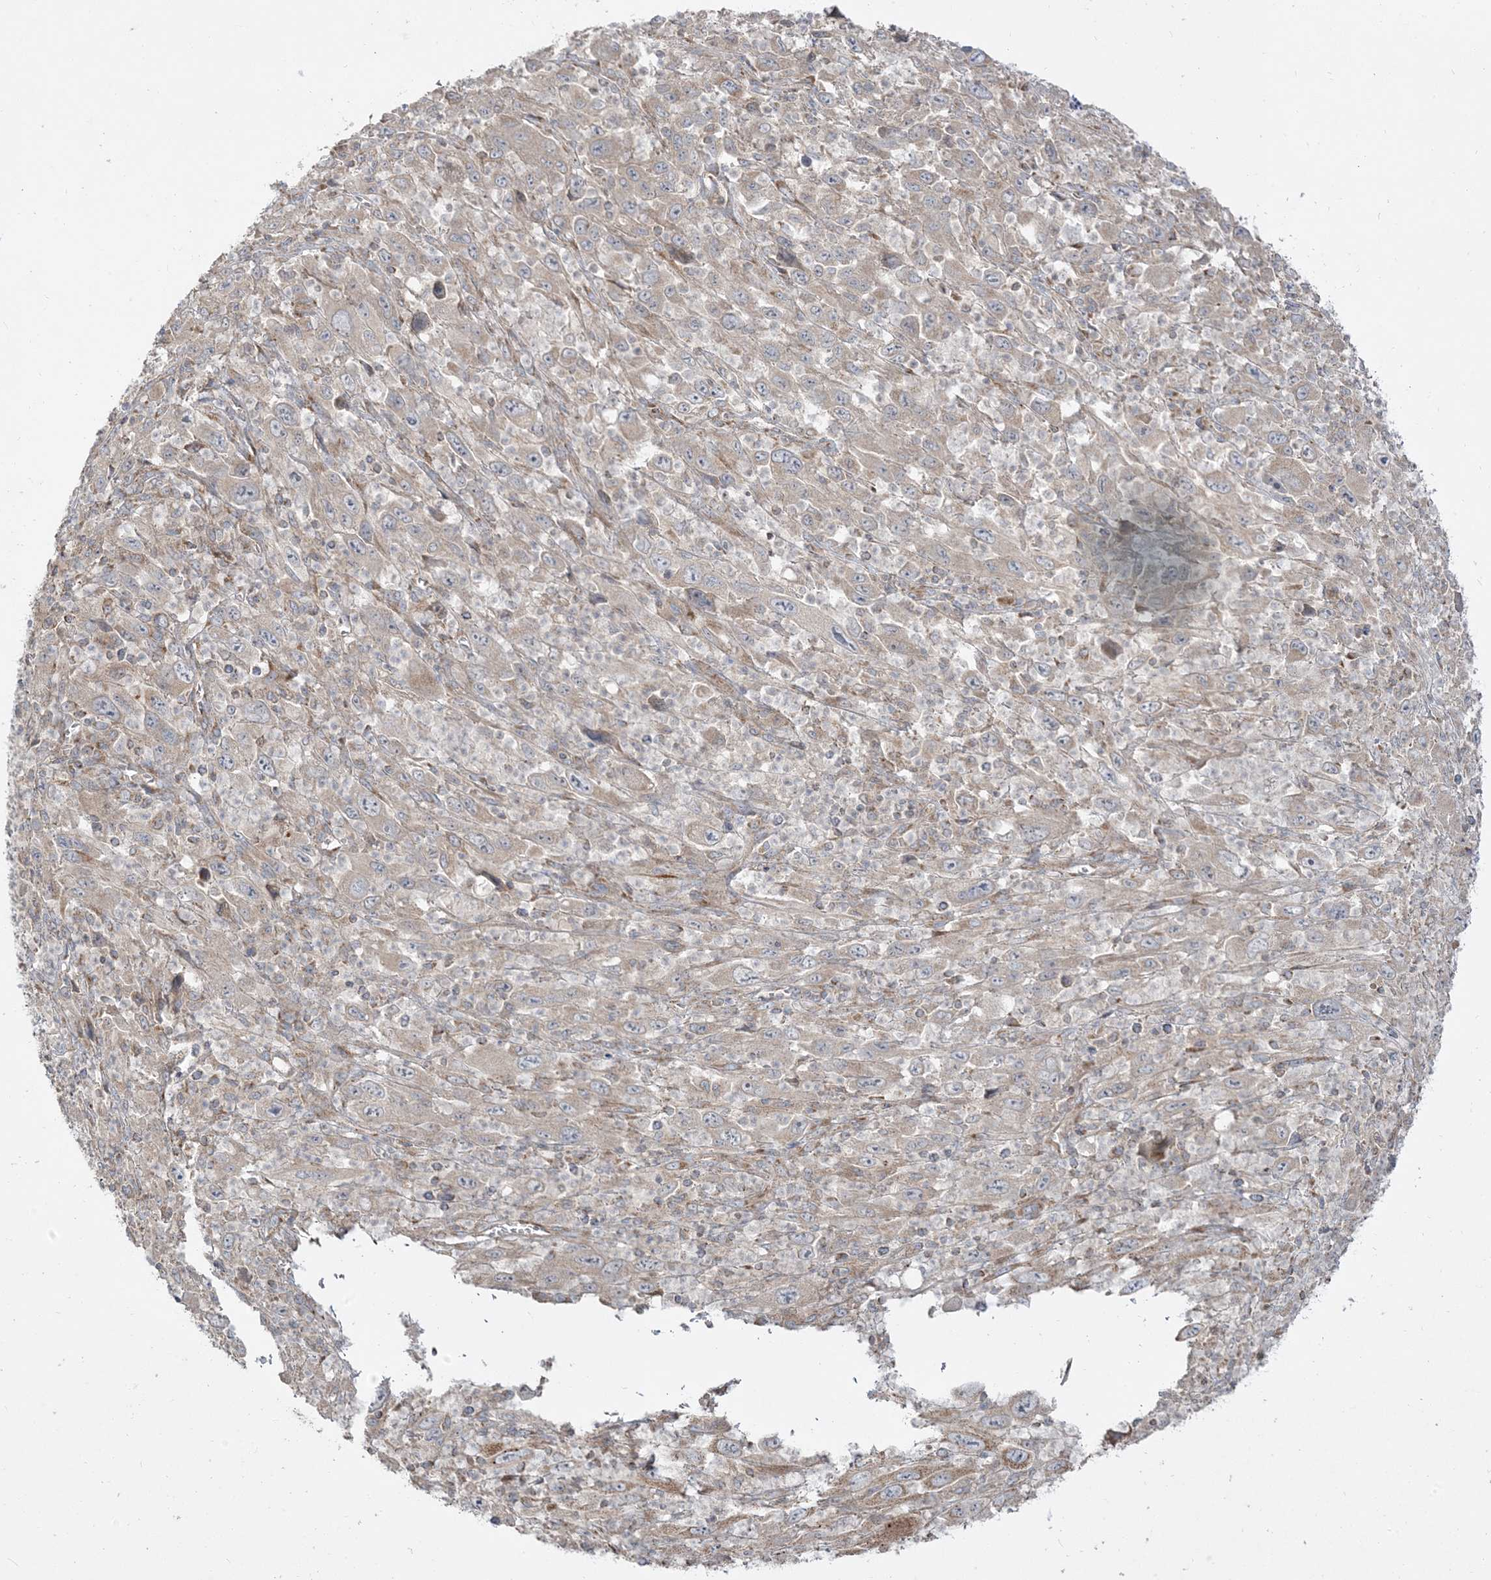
{"staining": {"intensity": "weak", "quantity": "<25%", "location": "cytoplasmic/membranous"}, "tissue": "melanoma", "cell_type": "Tumor cells", "image_type": "cancer", "snomed": [{"axis": "morphology", "description": "Malignant melanoma, Metastatic site"}, {"axis": "topography", "description": "Skin"}], "caption": "Immunohistochemical staining of melanoma exhibits no significant positivity in tumor cells.", "gene": "AARS2", "patient": {"sex": "female", "age": 56}}